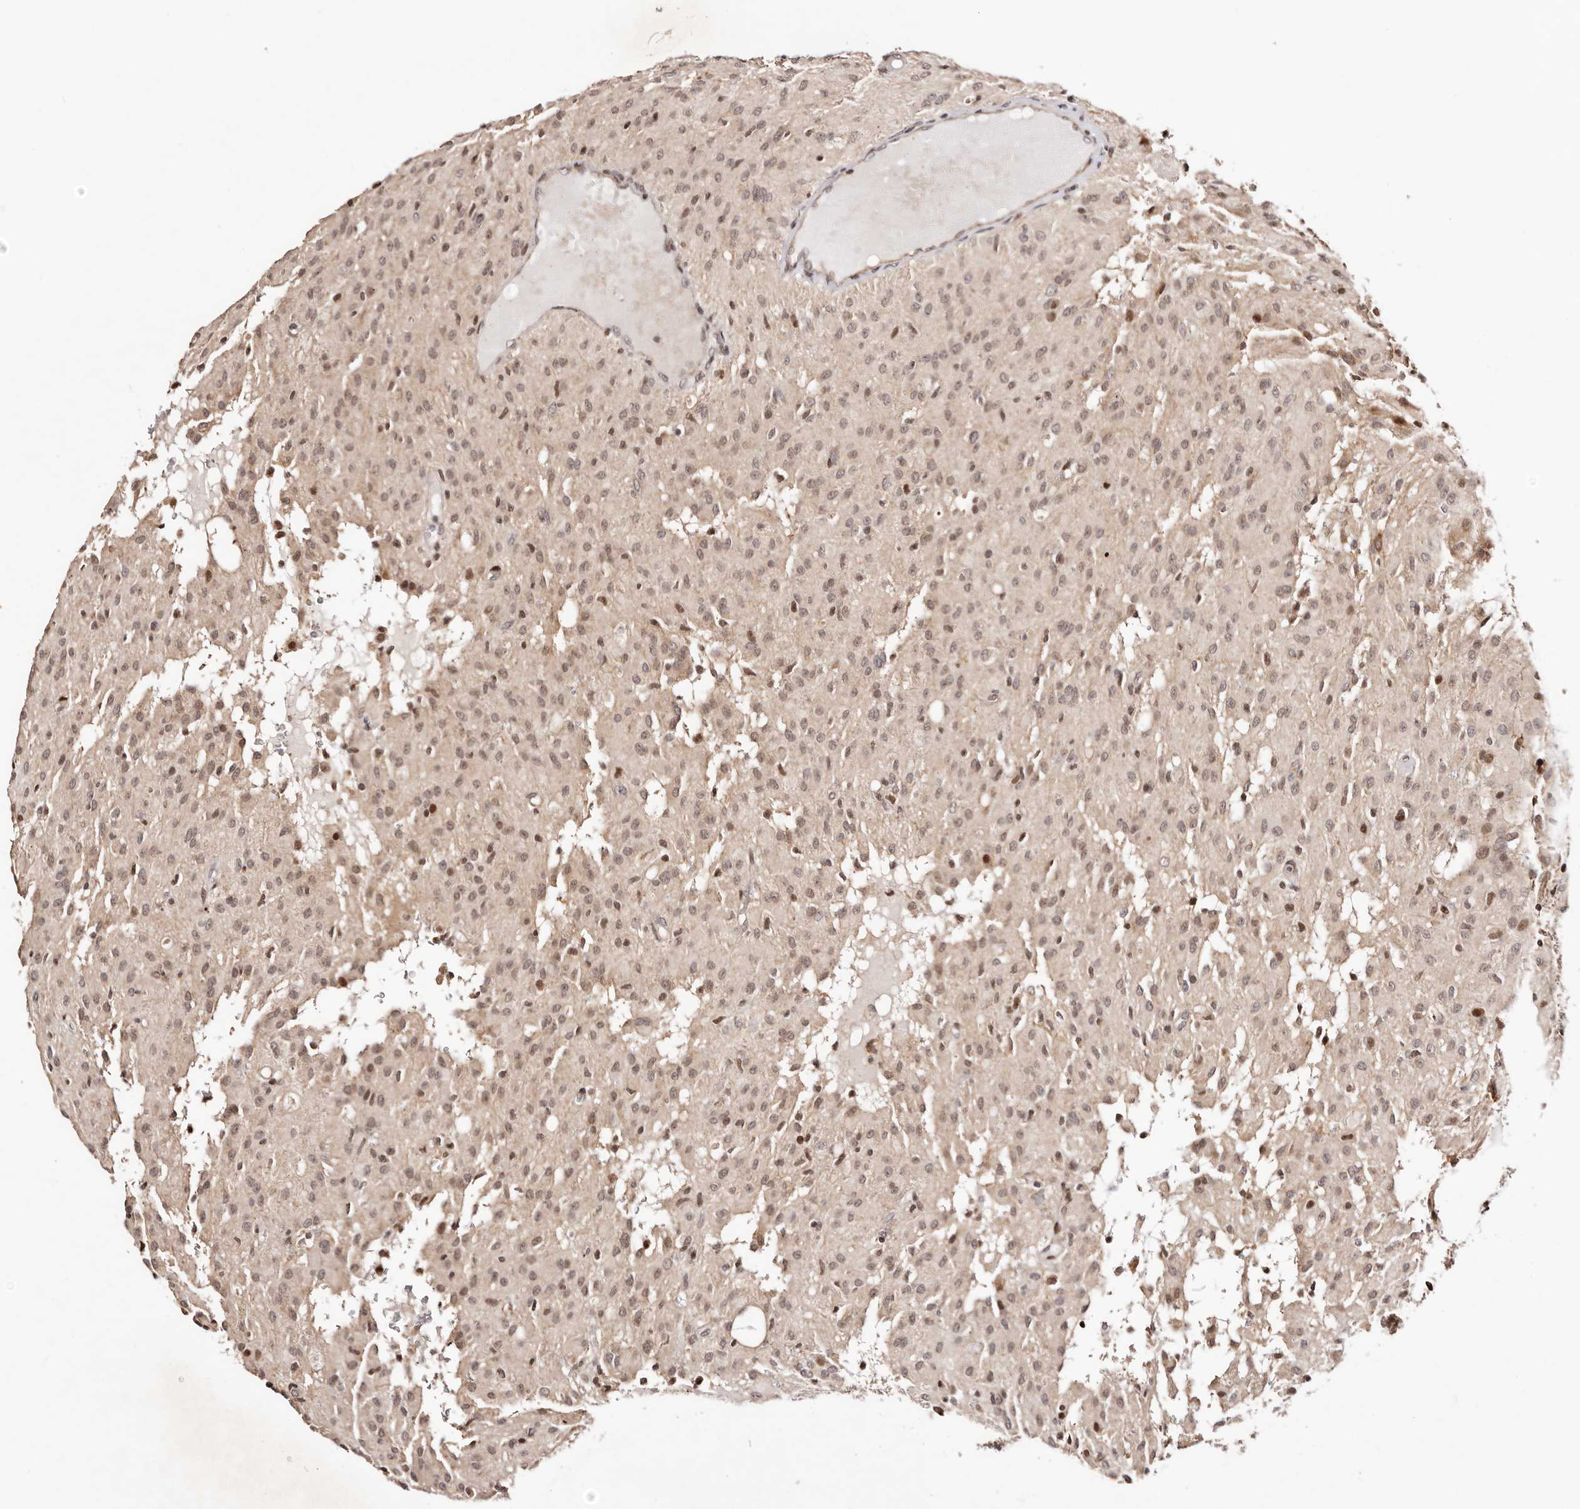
{"staining": {"intensity": "weak", "quantity": ">75%", "location": "cytoplasmic/membranous,nuclear"}, "tissue": "glioma", "cell_type": "Tumor cells", "image_type": "cancer", "snomed": [{"axis": "morphology", "description": "Glioma, malignant, High grade"}, {"axis": "topography", "description": "Brain"}], "caption": "An immunohistochemistry micrograph of neoplastic tissue is shown. Protein staining in brown highlights weak cytoplasmic/membranous and nuclear positivity in malignant glioma (high-grade) within tumor cells. (IHC, brightfield microscopy, high magnification).", "gene": "HIVEP3", "patient": {"sex": "female", "age": 59}}